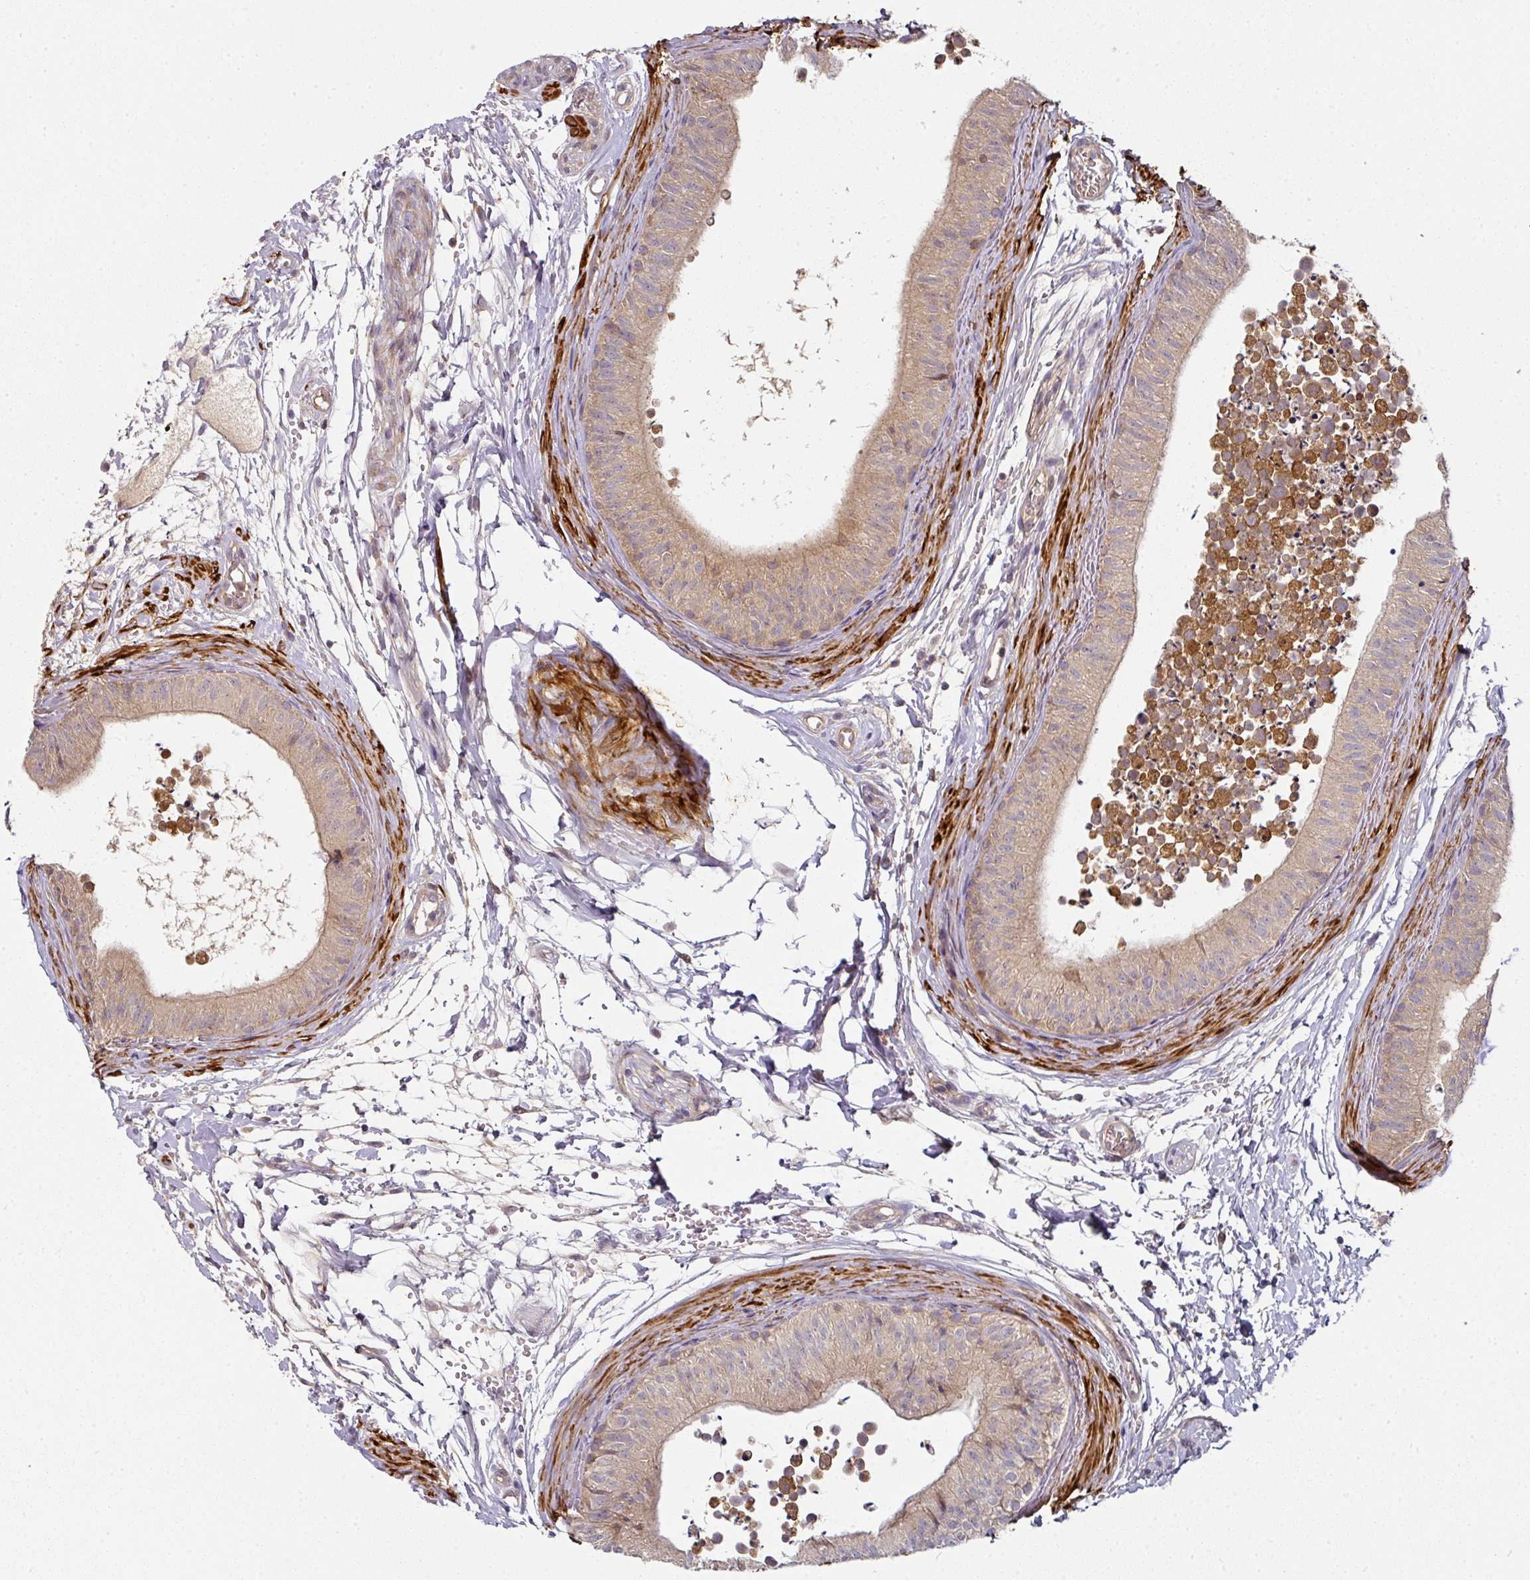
{"staining": {"intensity": "moderate", "quantity": "25%-75%", "location": "cytoplasmic/membranous"}, "tissue": "epididymis", "cell_type": "Glandular cells", "image_type": "normal", "snomed": [{"axis": "morphology", "description": "Normal tissue, NOS"}, {"axis": "topography", "description": "Epididymis"}], "caption": "Immunohistochemical staining of benign epididymis reveals moderate cytoplasmic/membranous protein expression in about 25%-75% of glandular cells.", "gene": "MAP2K2", "patient": {"sex": "male", "age": 15}}